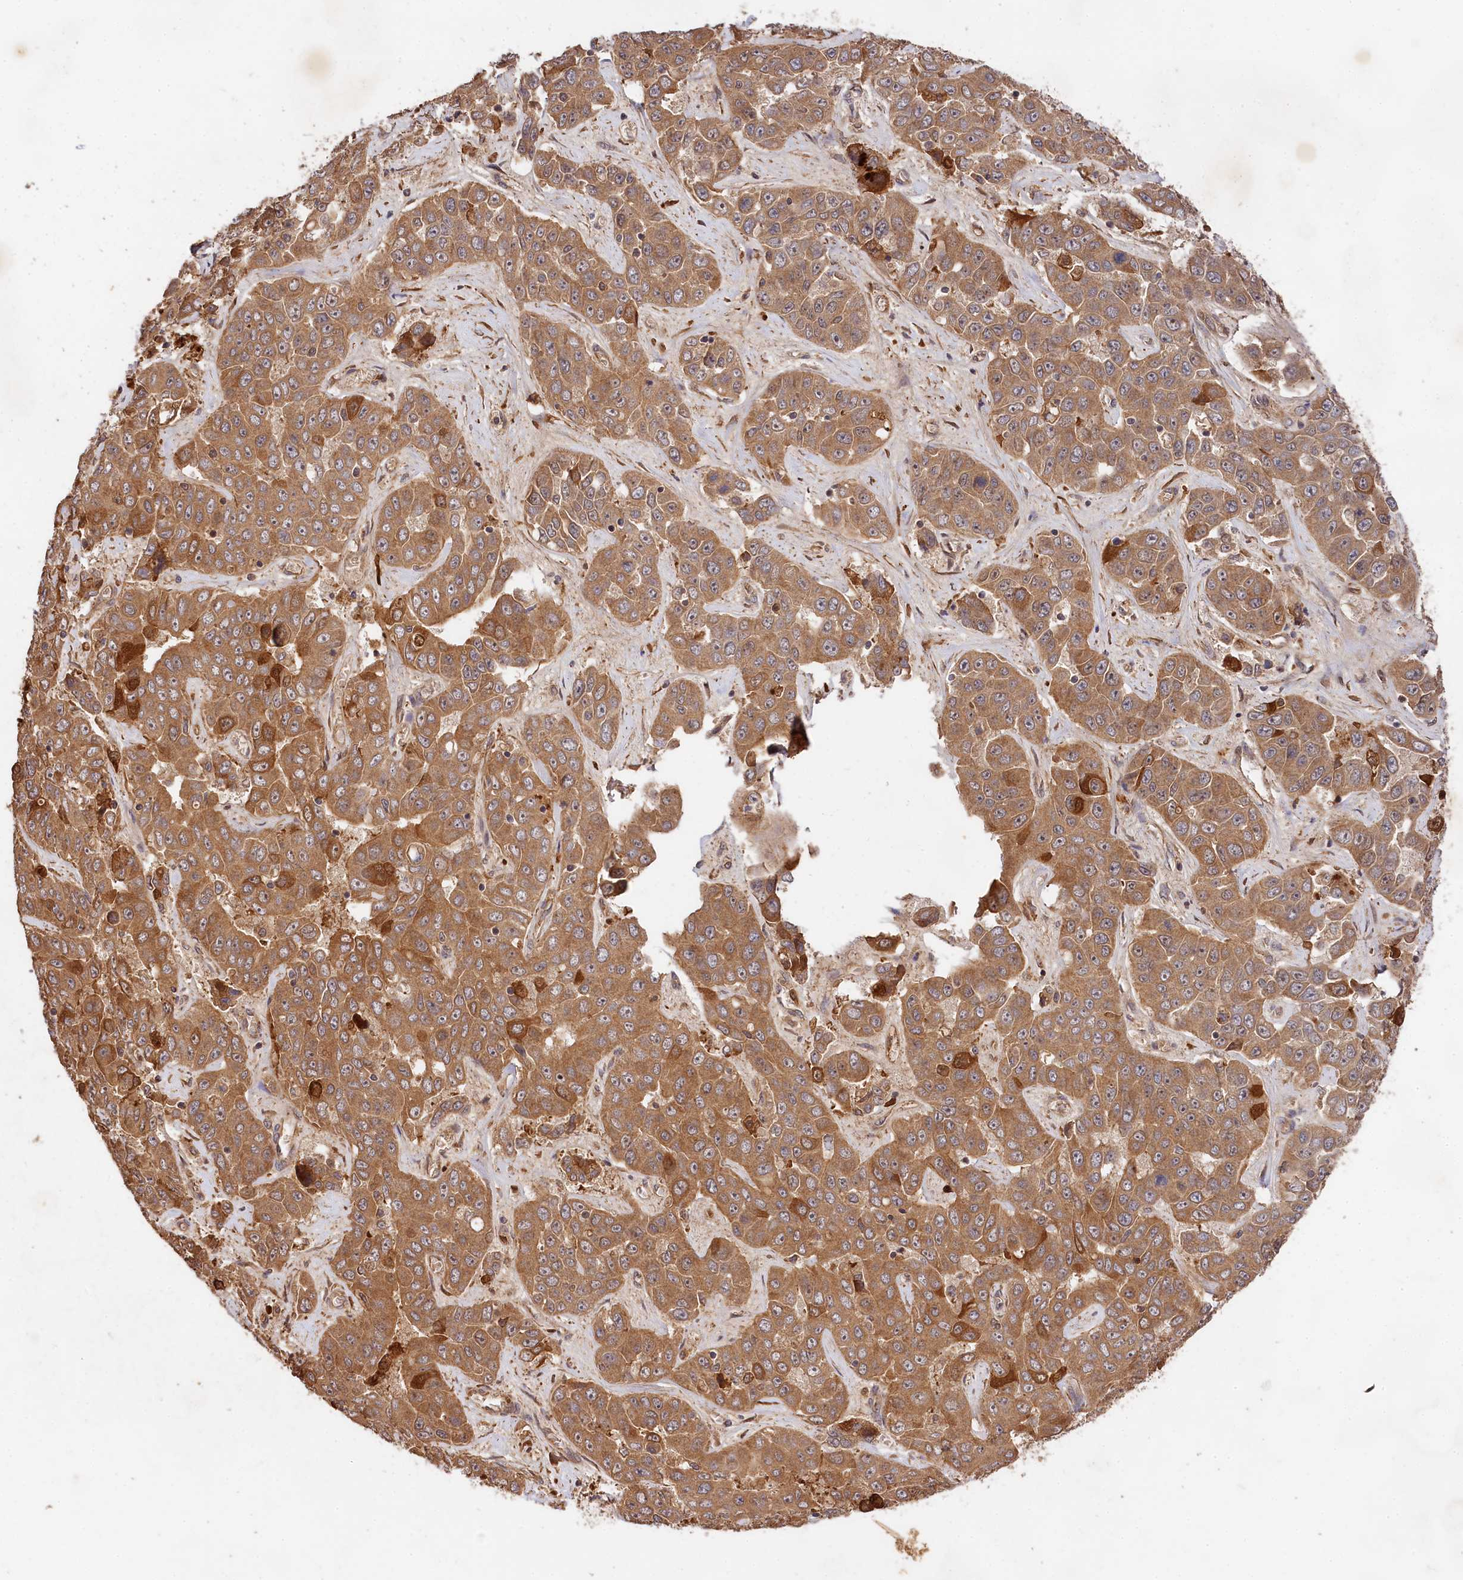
{"staining": {"intensity": "moderate", "quantity": ">75%", "location": "cytoplasmic/membranous"}, "tissue": "liver cancer", "cell_type": "Tumor cells", "image_type": "cancer", "snomed": [{"axis": "morphology", "description": "Cholangiocarcinoma"}, {"axis": "topography", "description": "Liver"}], "caption": "High-power microscopy captured an IHC photomicrograph of liver cholangiocarcinoma, revealing moderate cytoplasmic/membranous expression in about >75% of tumor cells. (DAB (3,3'-diaminobenzidine) = brown stain, brightfield microscopy at high magnification).", "gene": "MCF2L2", "patient": {"sex": "female", "age": 52}}